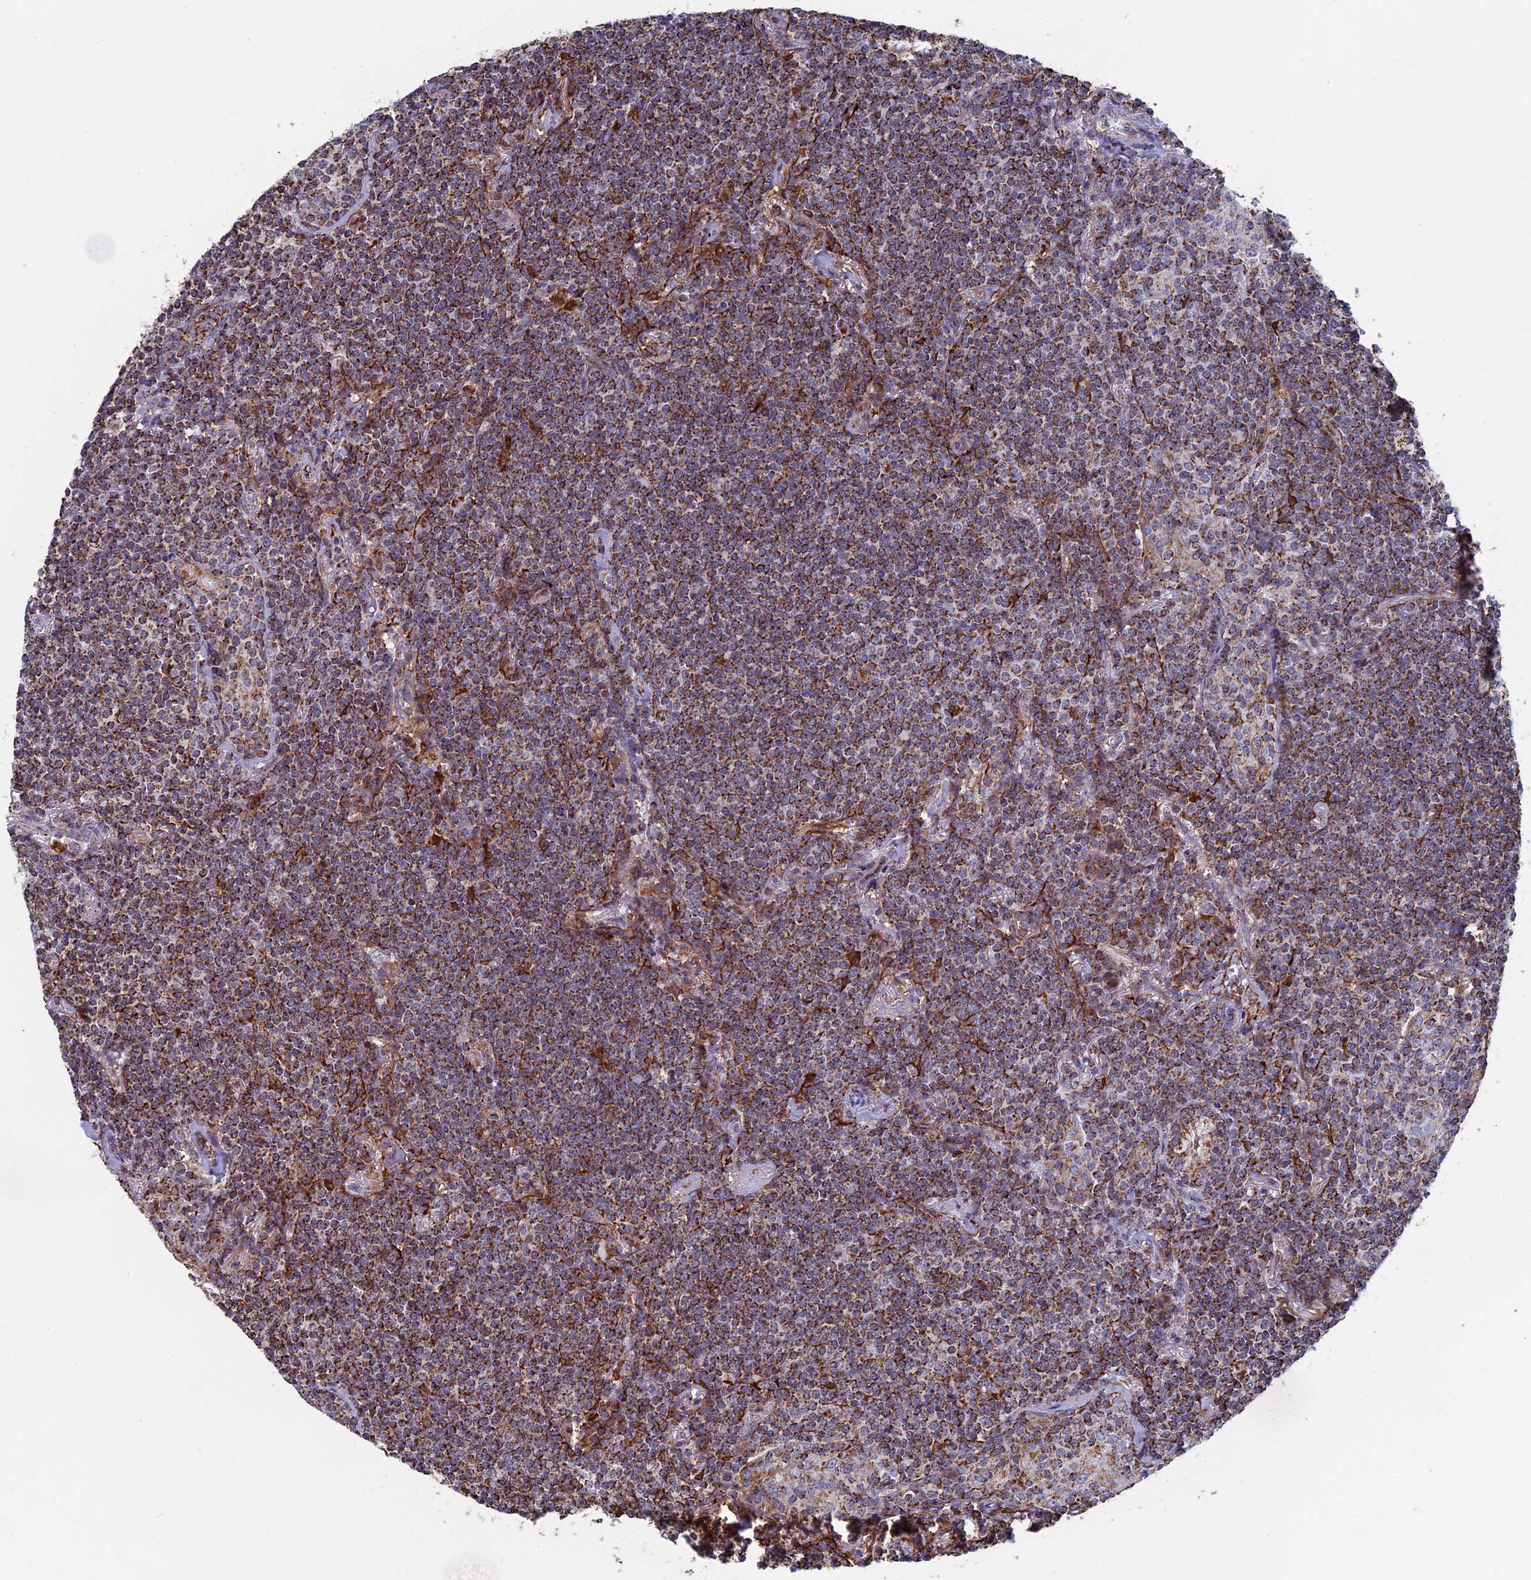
{"staining": {"intensity": "strong", "quantity": ">75%", "location": "cytoplasmic/membranous"}, "tissue": "lymphoma", "cell_type": "Tumor cells", "image_type": "cancer", "snomed": [{"axis": "morphology", "description": "Malignant lymphoma, non-Hodgkin's type, Low grade"}, {"axis": "topography", "description": "Lung"}], "caption": "There is high levels of strong cytoplasmic/membranous positivity in tumor cells of lymphoma, as demonstrated by immunohistochemical staining (brown color).", "gene": "SEC24D", "patient": {"sex": "female", "age": 71}}